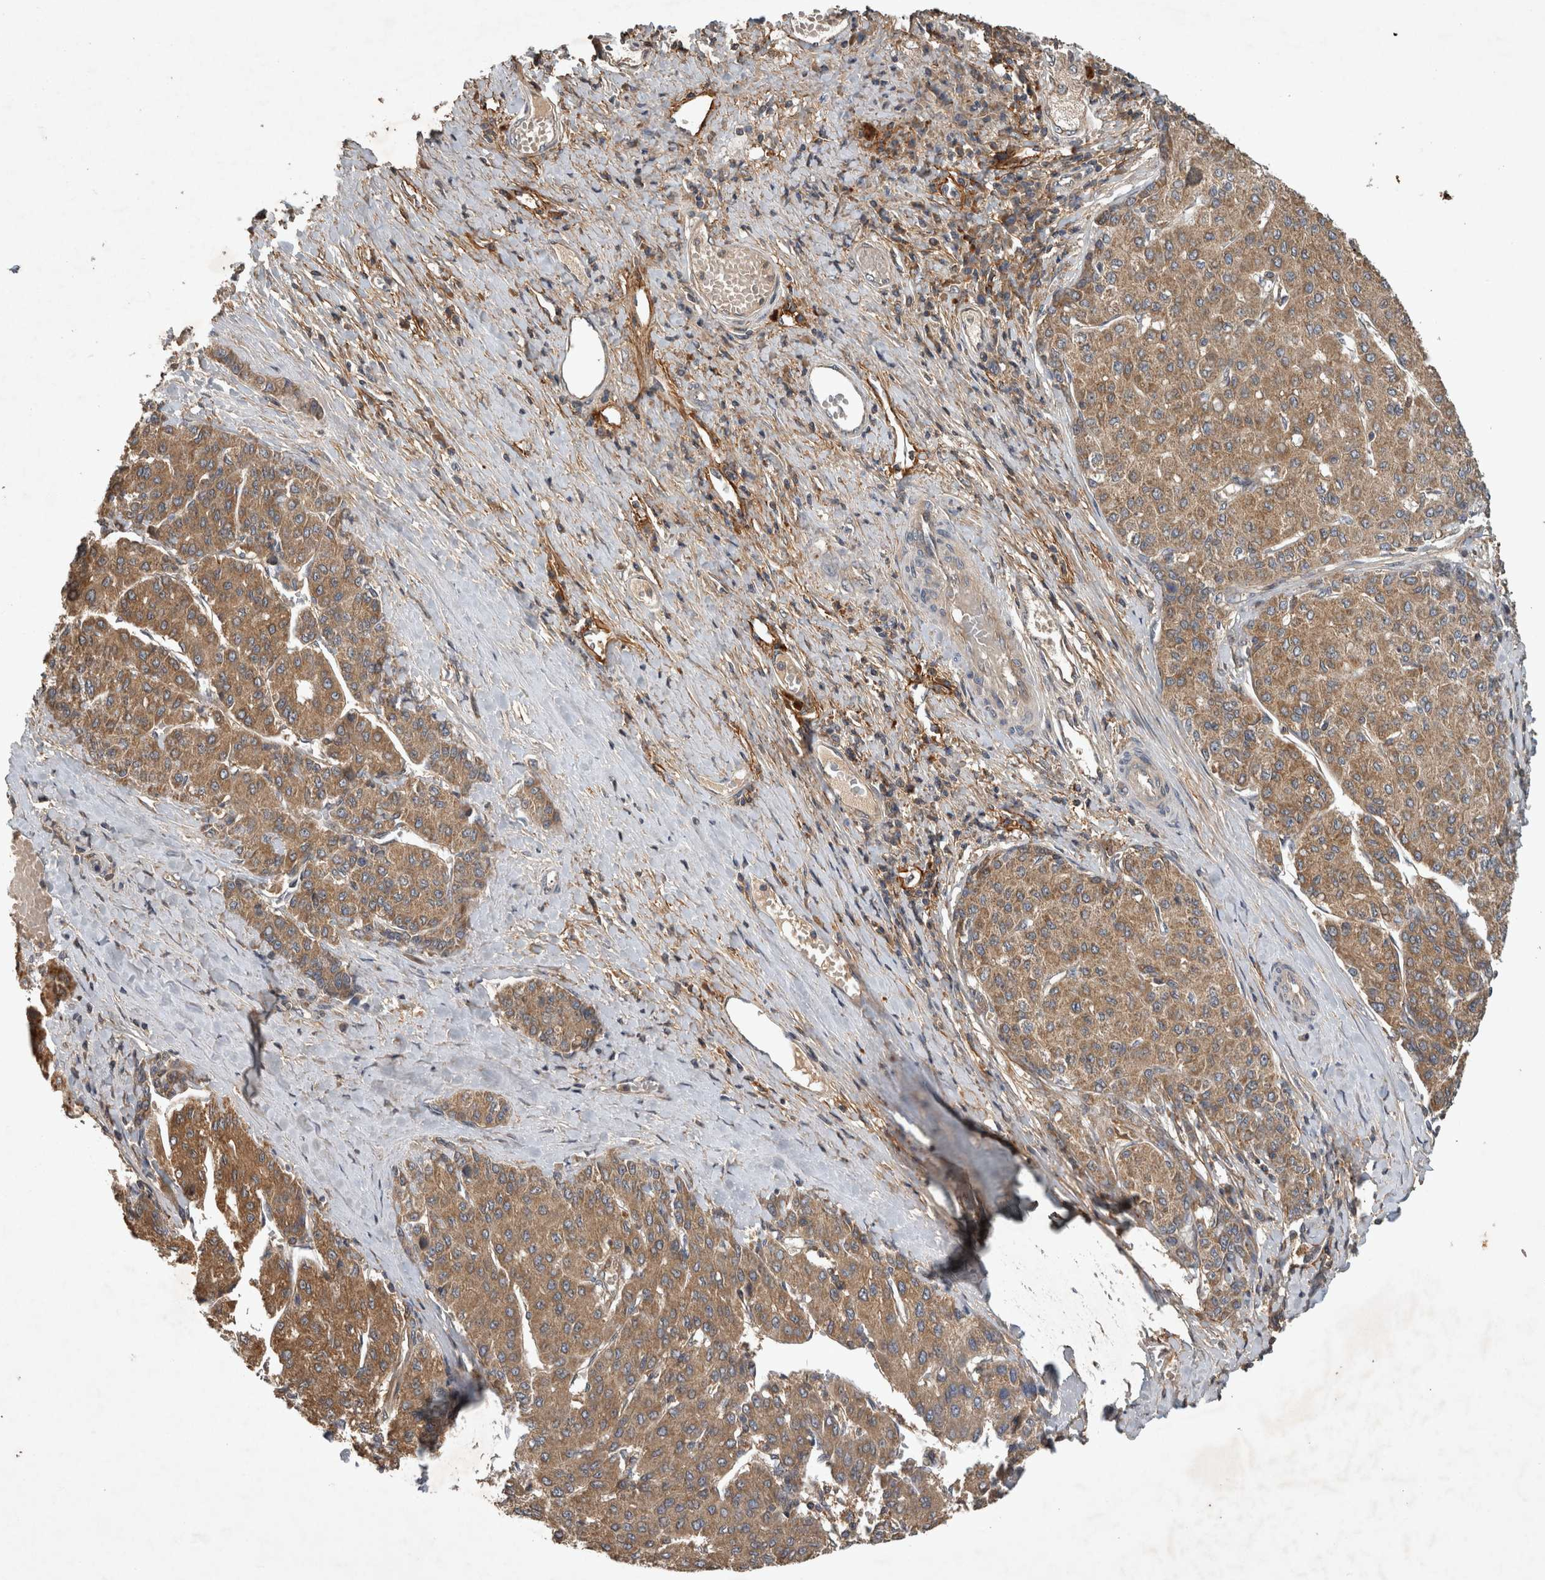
{"staining": {"intensity": "moderate", "quantity": ">75%", "location": "cytoplasmic/membranous"}, "tissue": "liver cancer", "cell_type": "Tumor cells", "image_type": "cancer", "snomed": [{"axis": "morphology", "description": "Carcinoma, Hepatocellular, NOS"}, {"axis": "topography", "description": "Liver"}], "caption": "IHC staining of hepatocellular carcinoma (liver), which demonstrates medium levels of moderate cytoplasmic/membranous positivity in about >75% of tumor cells indicating moderate cytoplasmic/membranous protein staining. The staining was performed using DAB (brown) for protein detection and nuclei were counterstained in hematoxylin (blue).", "gene": "TRMT61B", "patient": {"sex": "male", "age": 65}}